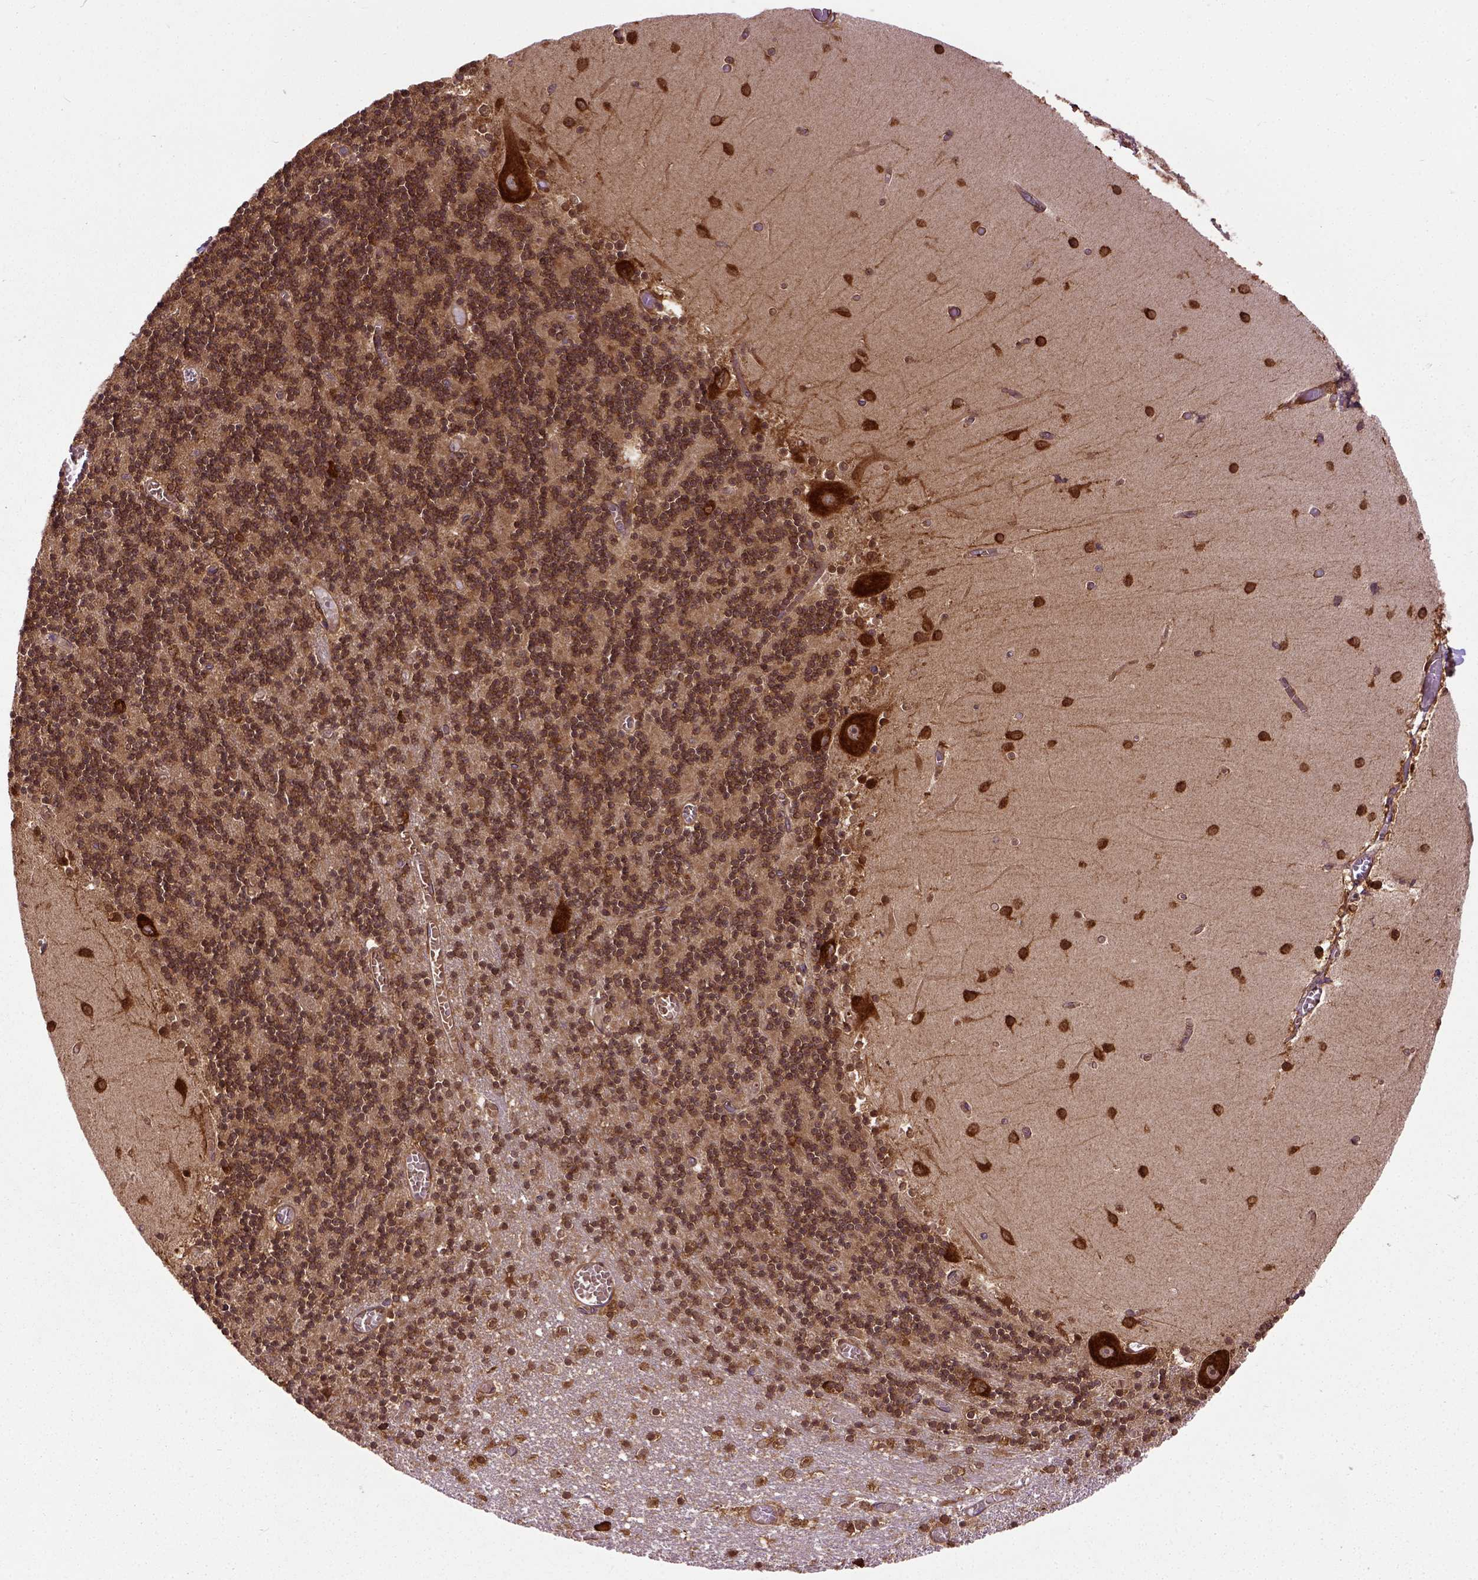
{"staining": {"intensity": "strong", "quantity": ">75%", "location": "cytoplasmic/membranous"}, "tissue": "cerebellum", "cell_type": "Cells in granular layer", "image_type": "normal", "snomed": [{"axis": "morphology", "description": "Normal tissue, NOS"}, {"axis": "topography", "description": "Cerebellum"}], "caption": "Normal cerebellum exhibits strong cytoplasmic/membranous staining in approximately >75% of cells in granular layer, visualized by immunohistochemistry.", "gene": "CAPRIN1", "patient": {"sex": "female", "age": 28}}